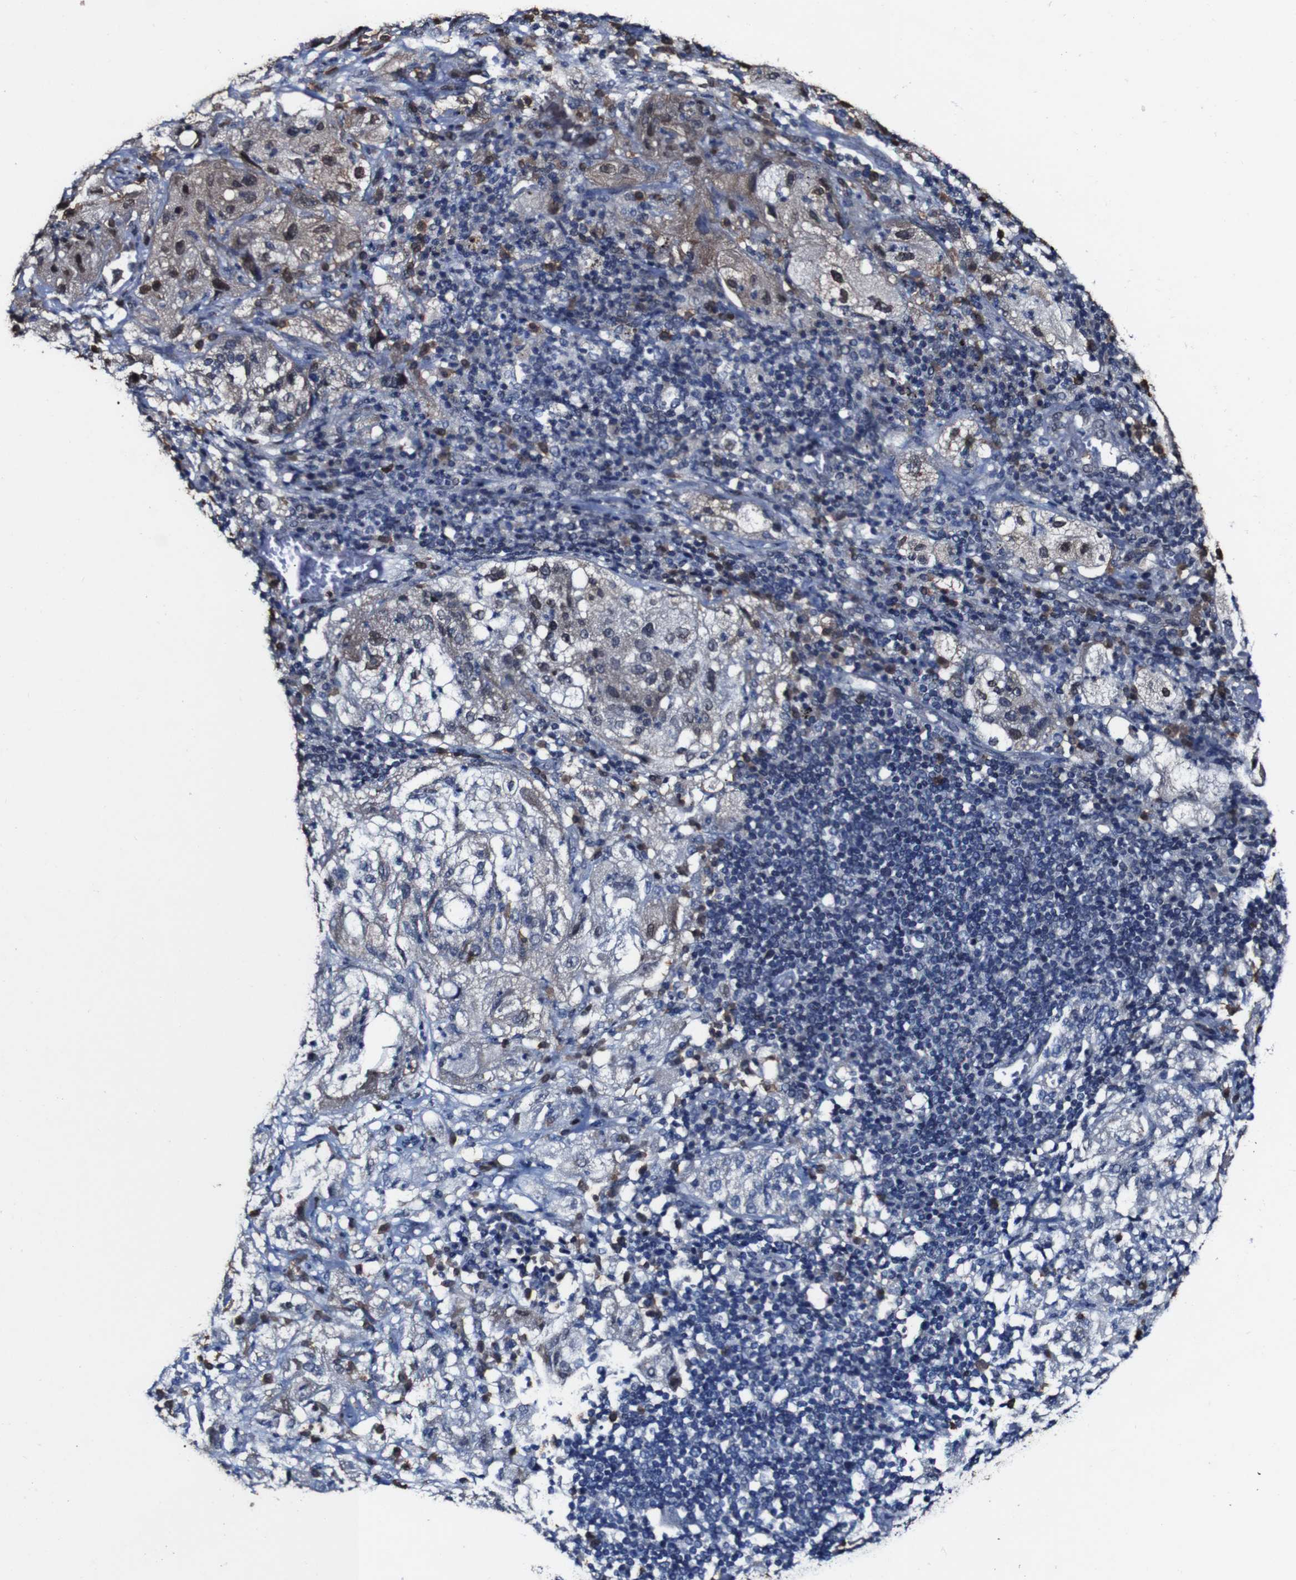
{"staining": {"intensity": "moderate", "quantity": ">75%", "location": "cytoplasmic/membranous,nuclear"}, "tissue": "lung cancer", "cell_type": "Tumor cells", "image_type": "cancer", "snomed": [{"axis": "morphology", "description": "Inflammation, NOS"}, {"axis": "morphology", "description": "Squamous cell carcinoma, NOS"}, {"axis": "topography", "description": "Lymph node"}, {"axis": "topography", "description": "Soft tissue"}, {"axis": "topography", "description": "Lung"}], "caption": "IHC of lung squamous cell carcinoma reveals medium levels of moderate cytoplasmic/membranous and nuclear positivity in approximately >75% of tumor cells.", "gene": "CSF1R", "patient": {"sex": "male", "age": 66}}